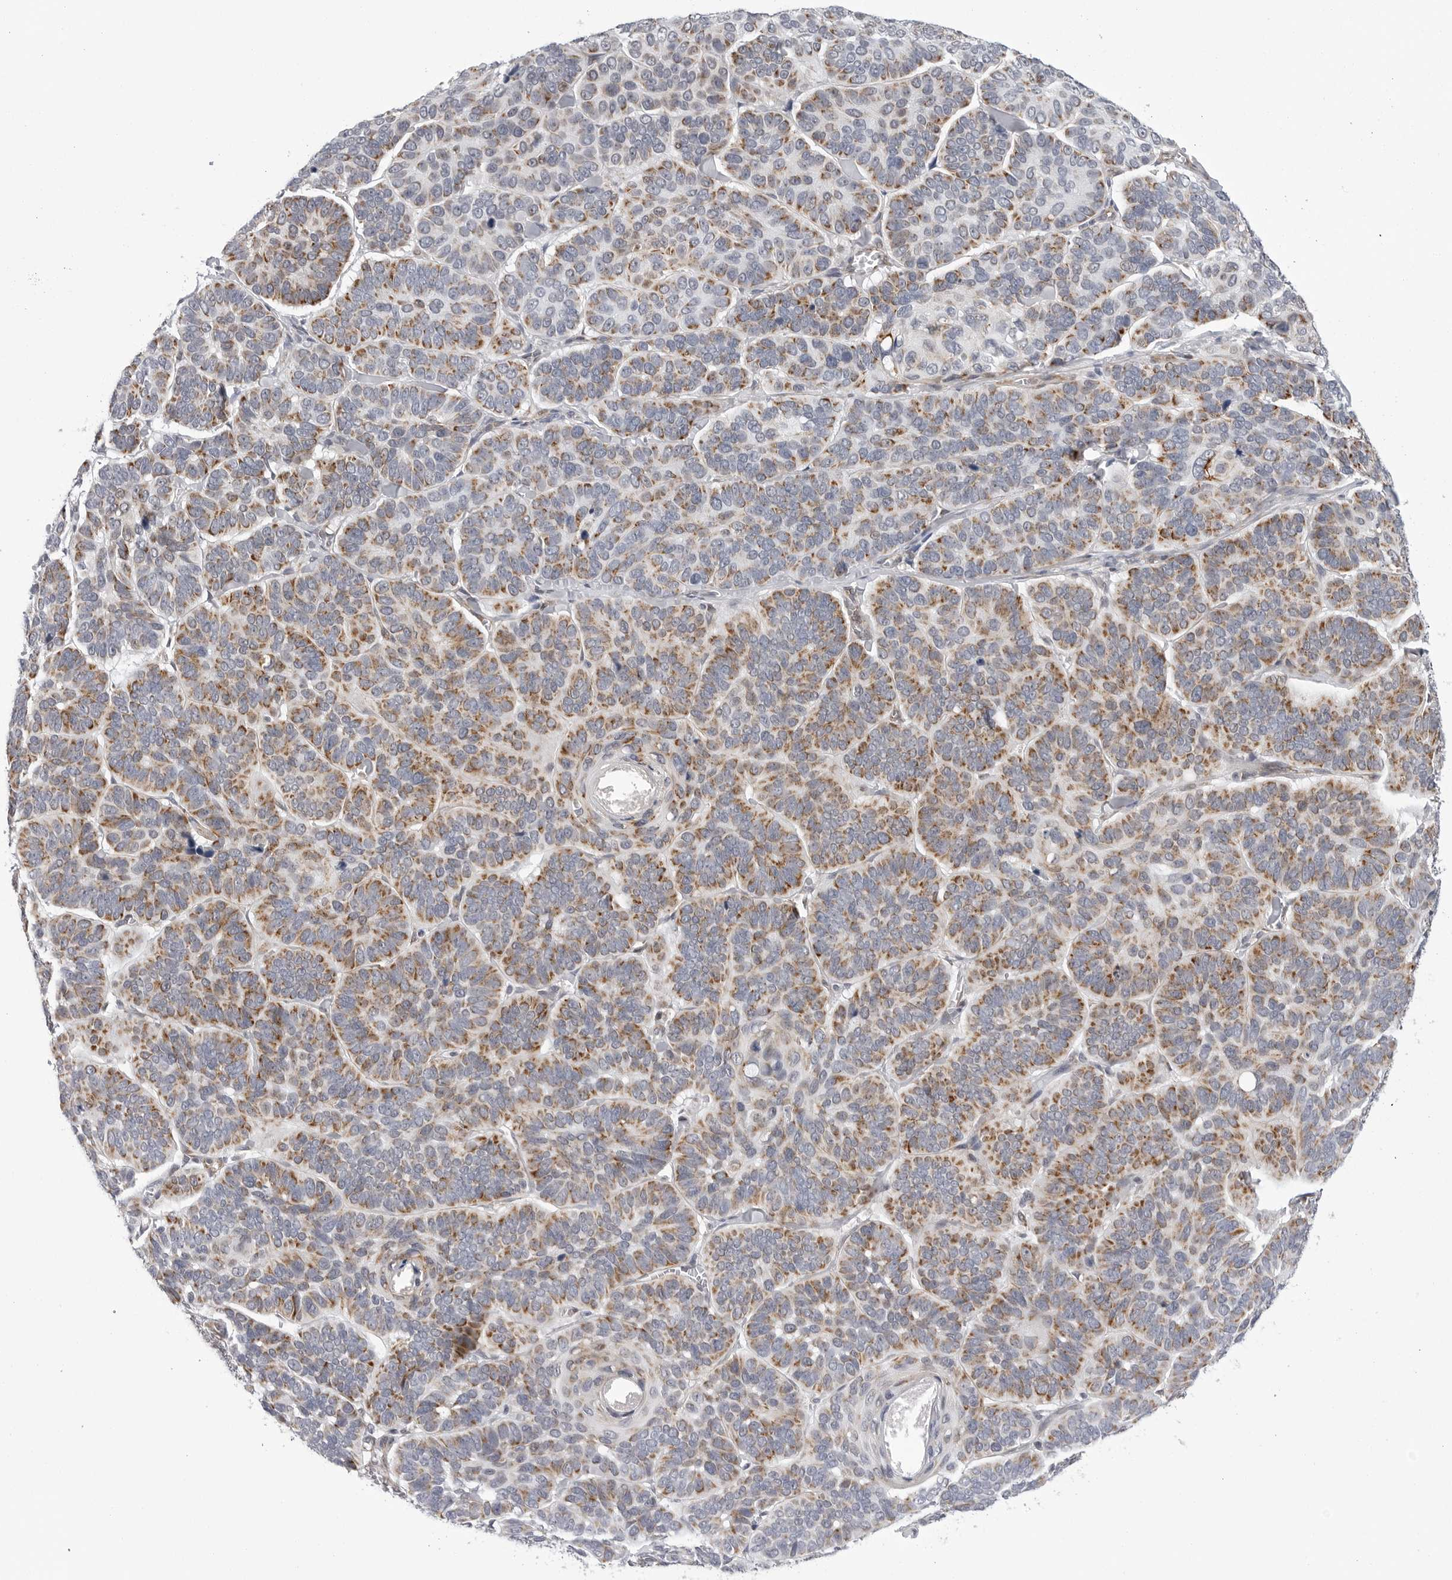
{"staining": {"intensity": "strong", "quantity": "25%-75%", "location": "cytoplasmic/membranous"}, "tissue": "skin cancer", "cell_type": "Tumor cells", "image_type": "cancer", "snomed": [{"axis": "morphology", "description": "Basal cell carcinoma"}, {"axis": "topography", "description": "Skin"}], "caption": "Immunohistochemistry (DAB (3,3'-diaminobenzidine)) staining of skin cancer (basal cell carcinoma) reveals strong cytoplasmic/membranous protein expression in about 25%-75% of tumor cells.", "gene": "CDK20", "patient": {"sex": "male", "age": 62}}